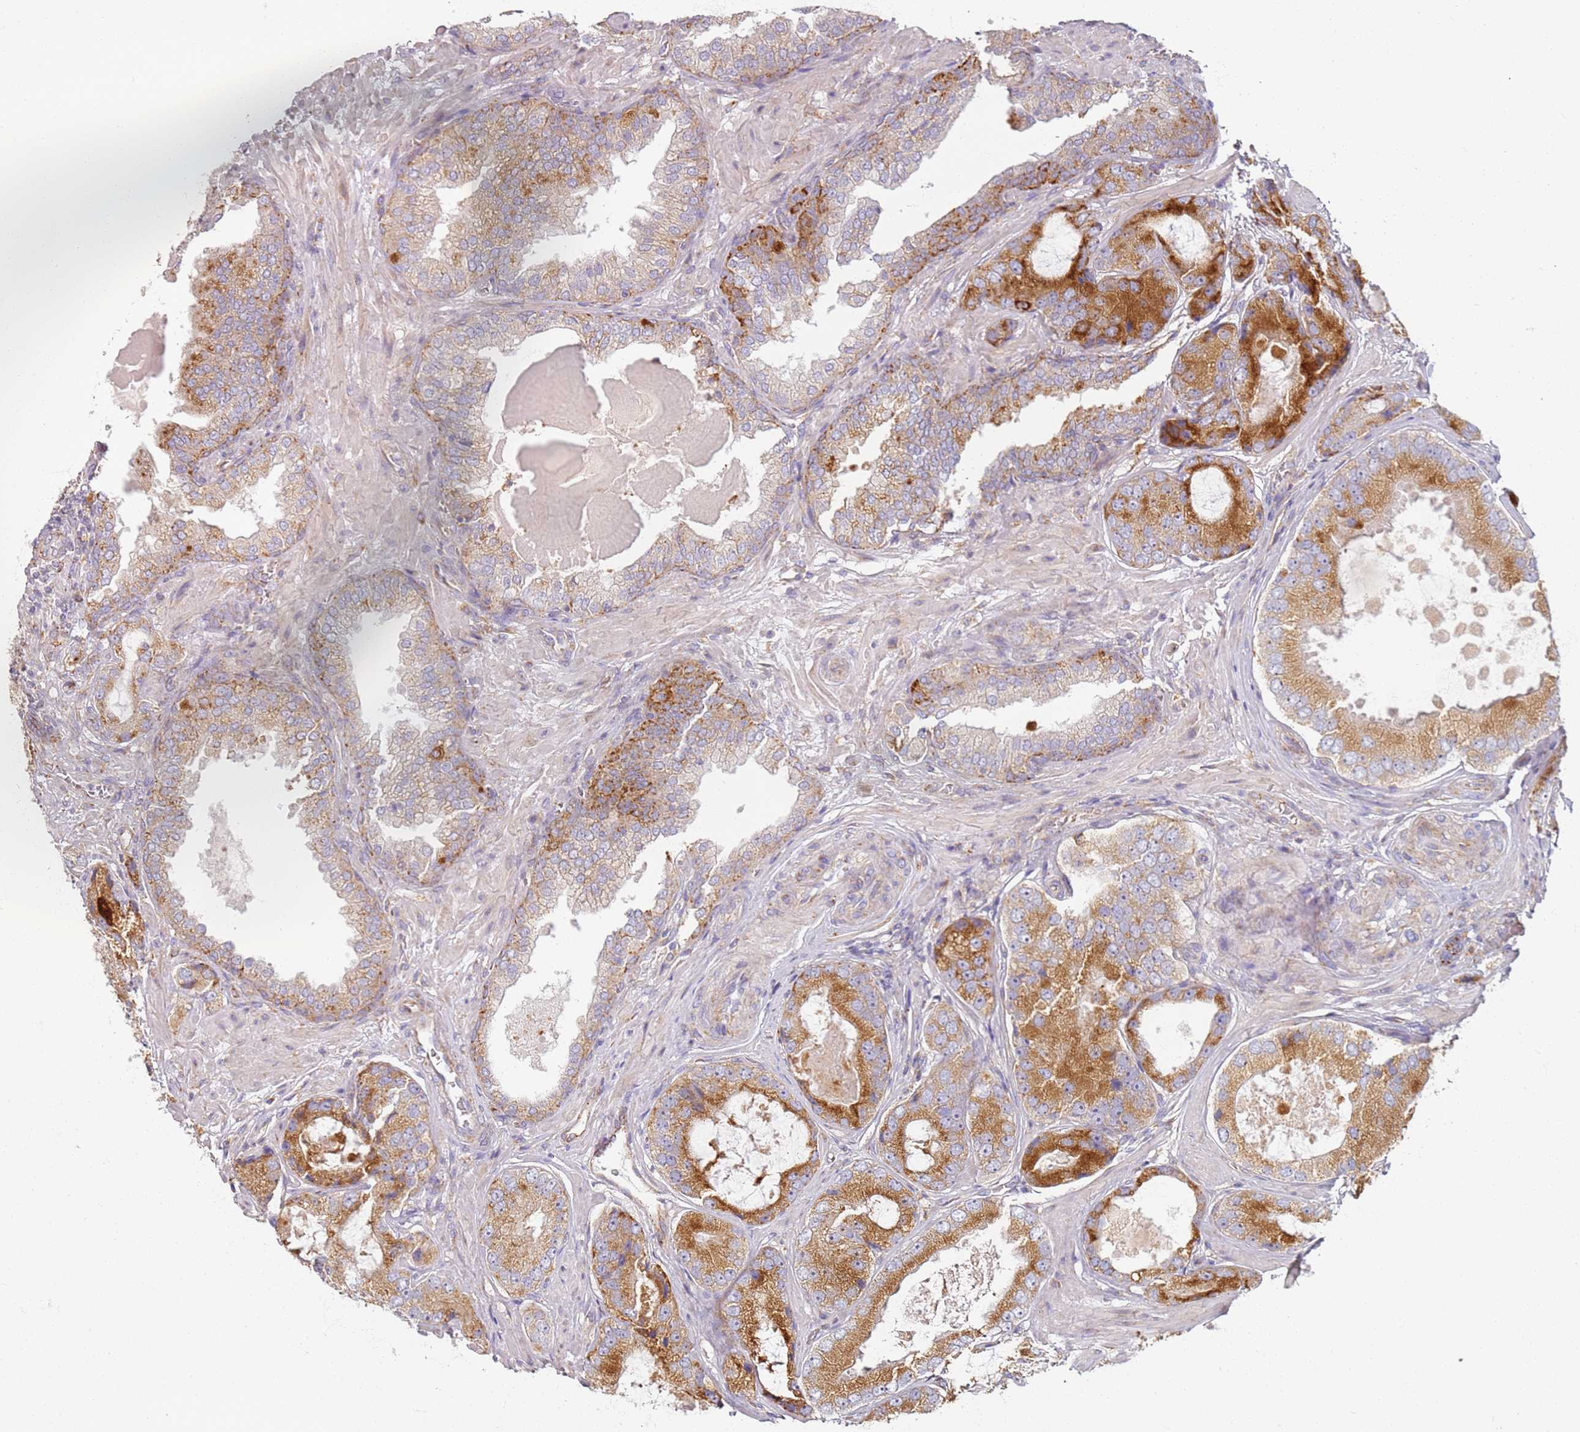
{"staining": {"intensity": "moderate", "quantity": ">75%", "location": "cytoplasmic/membranous"}, "tissue": "prostate cancer", "cell_type": "Tumor cells", "image_type": "cancer", "snomed": [{"axis": "morphology", "description": "Adenocarcinoma, High grade"}, {"axis": "topography", "description": "Prostate"}], "caption": "Protein expression by immunohistochemistry reveals moderate cytoplasmic/membranous expression in about >75% of tumor cells in adenocarcinoma (high-grade) (prostate).", "gene": "PROKR2", "patient": {"sex": "male", "age": 59}}